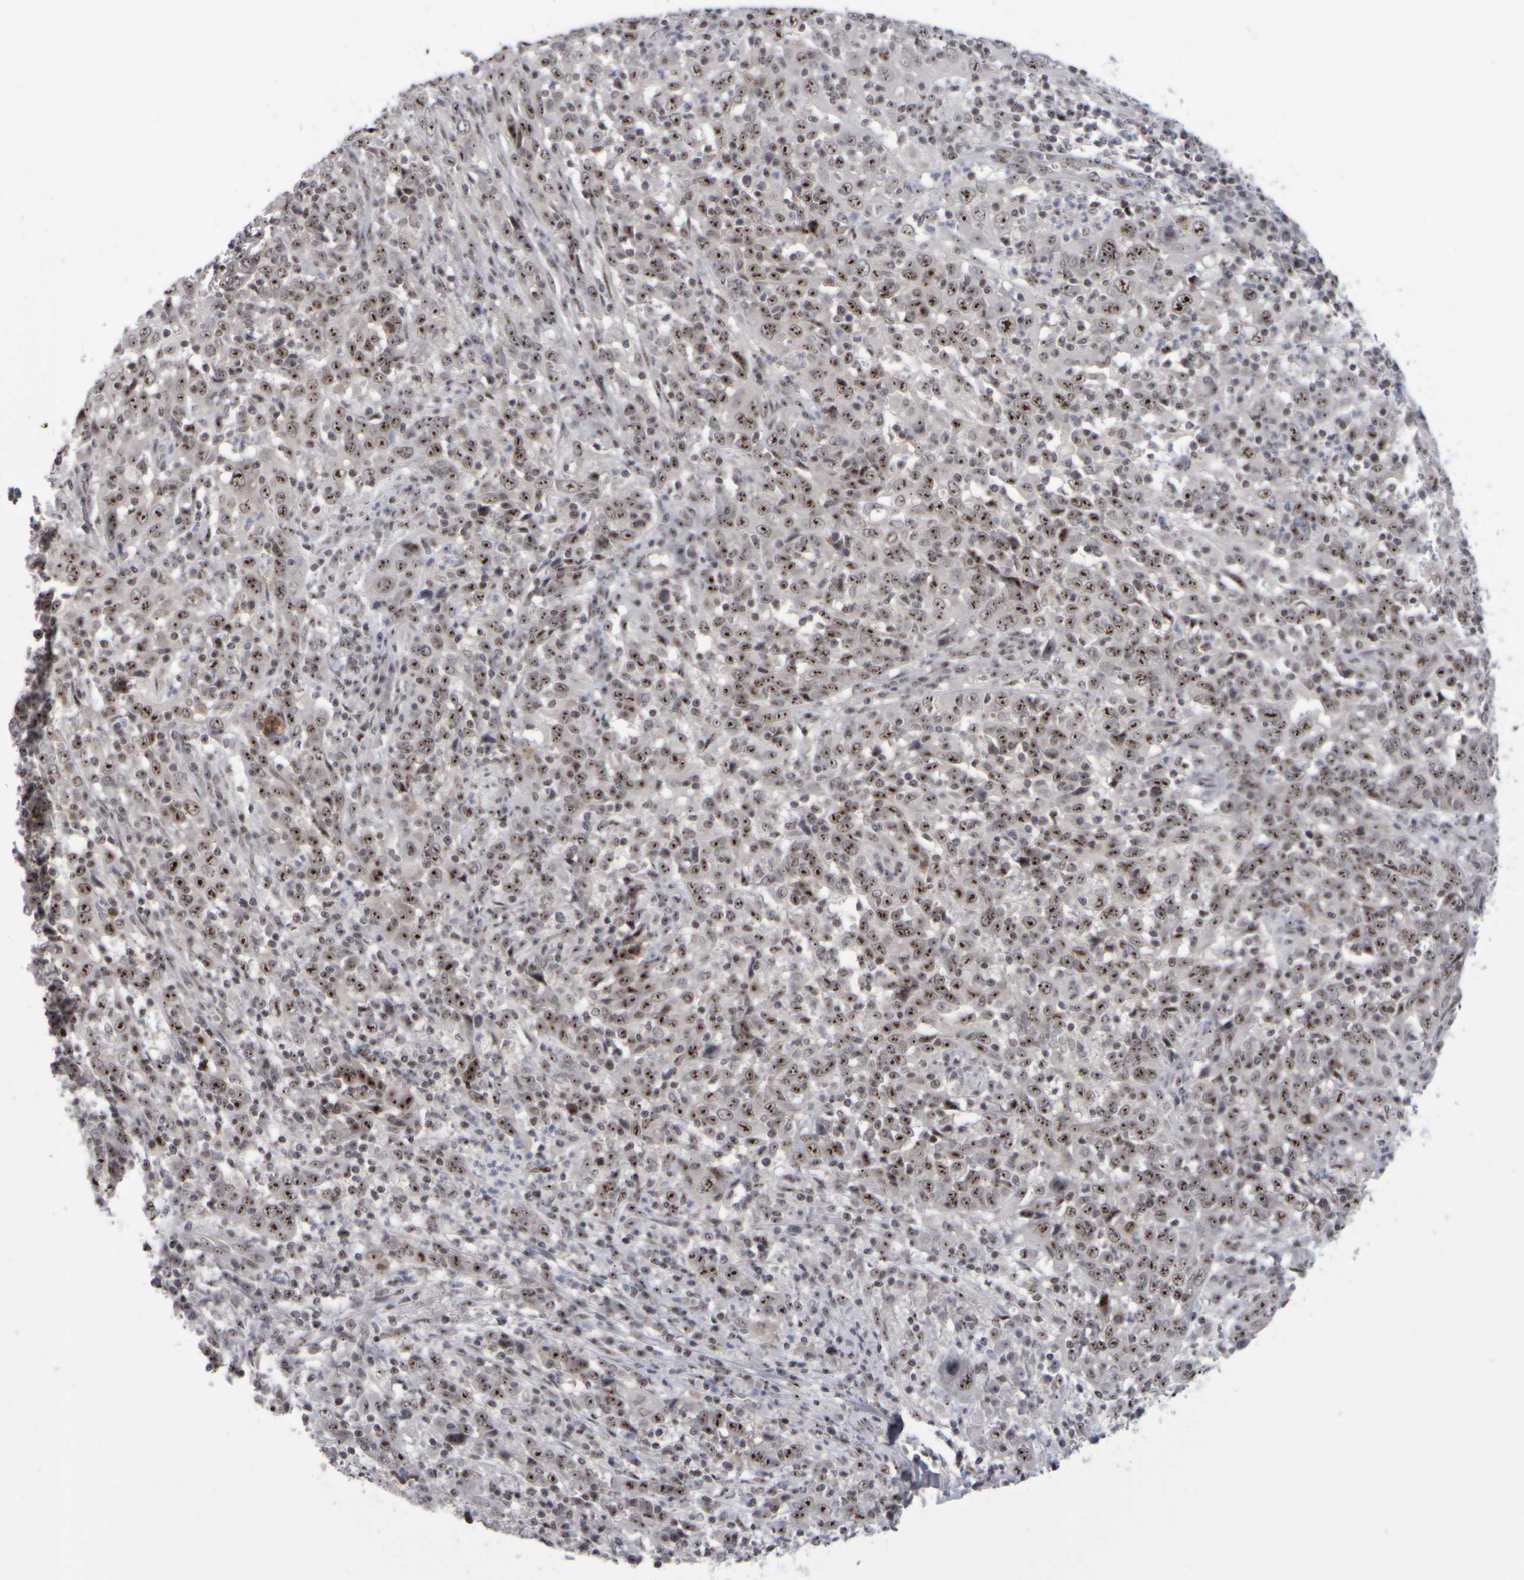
{"staining": {"intensity": "moderate", "quantity": ">75%", "location": "nuclear"}, "tissue": "cervical cancer", "cell_type": "Tumor cells", "image_type": "cancer", "snomed": [{"axis": "morphology", "description": "Squamous cell carcinoma, NOS"}, {"axis": "topography", "description": "Cervix"}], "caption": "A brown stain highlights moderate nuclear positivity of a protein in cervical cancer tumor cells. The staining was performed using DAB (3,3'-diaminobenzidine) to visualize the protein expression in brown, while the nuclei were stained in blue with hematoxylin (Magnification: 20x).", "gene": "SURF6", "patient": {"sex": "female", "age": 46}}